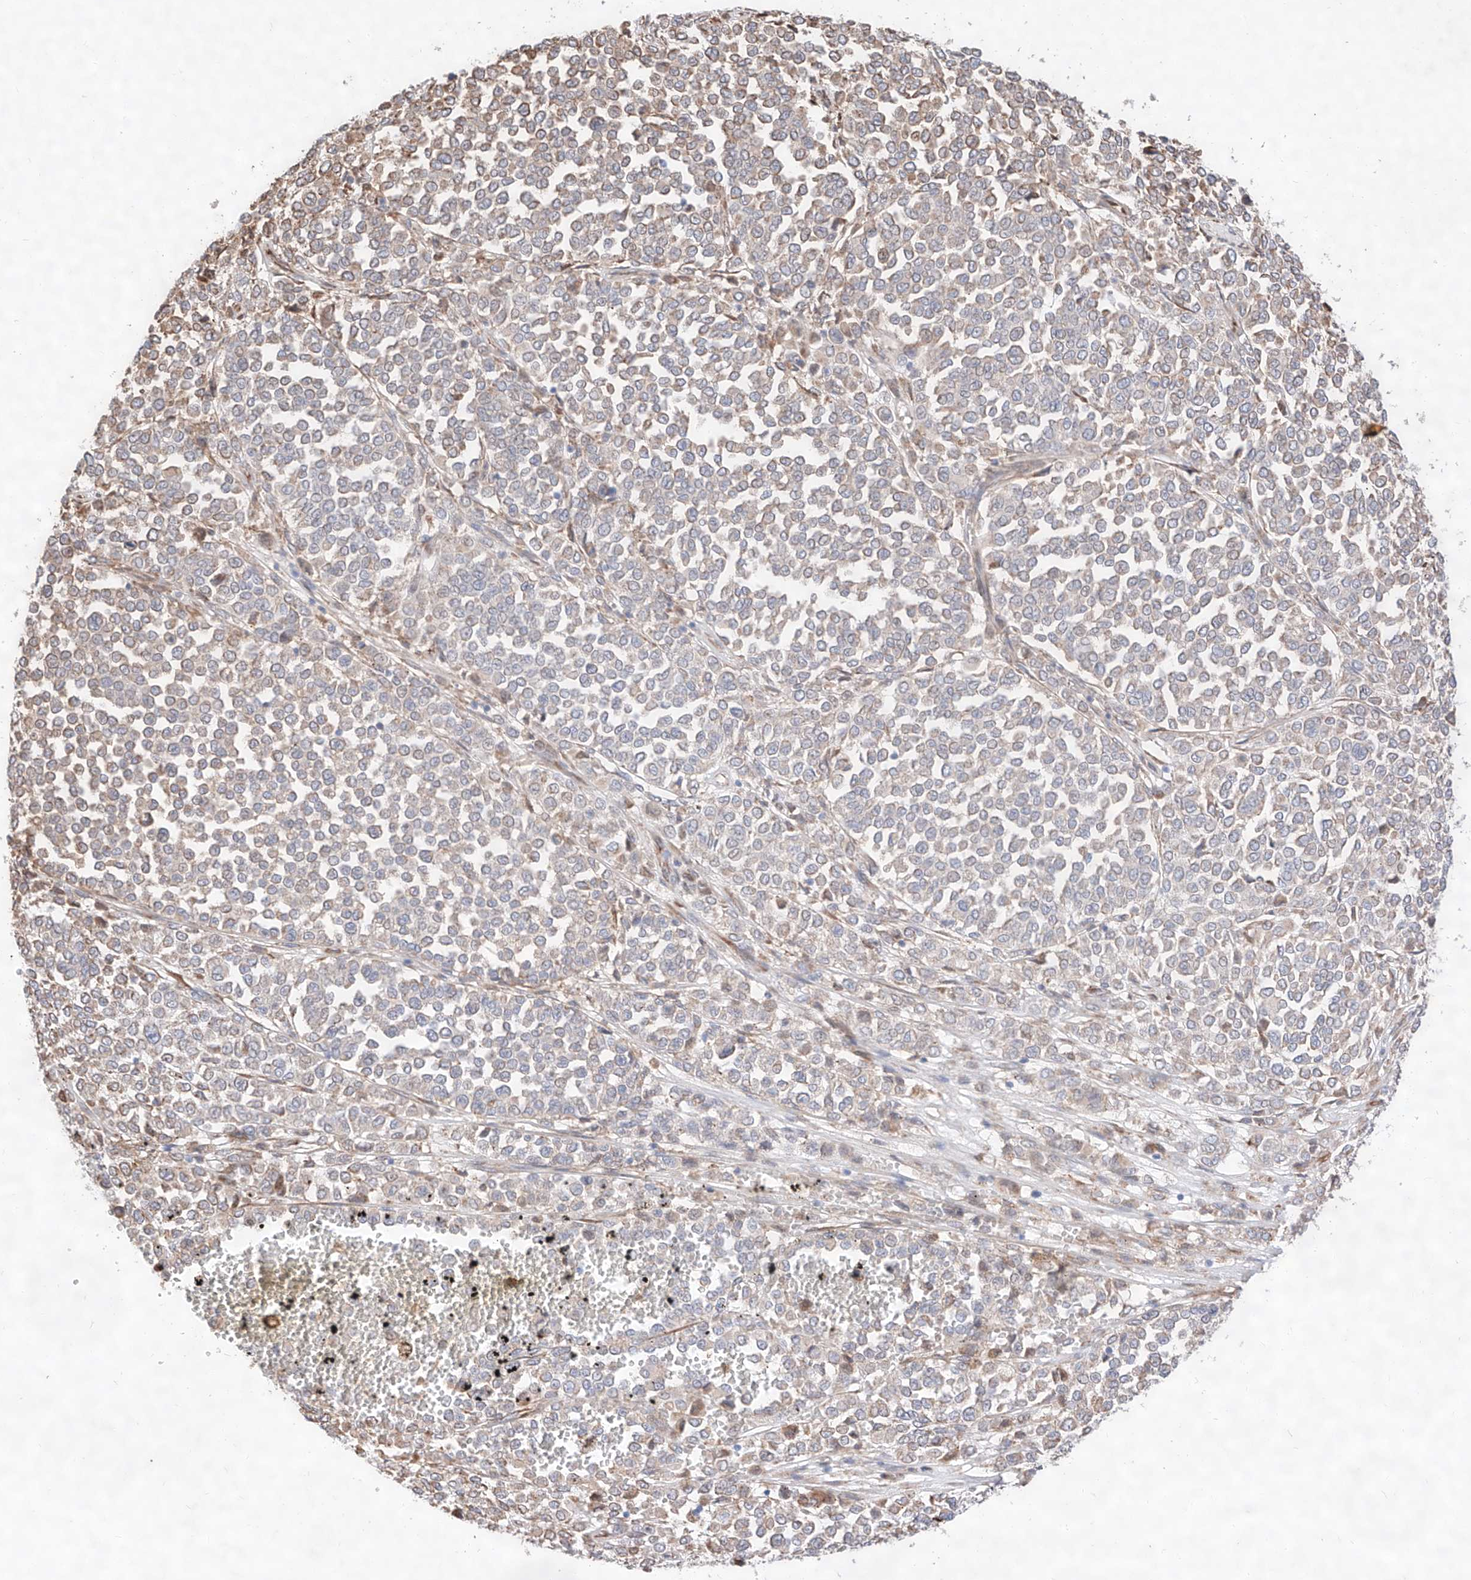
{"staining": {"intensity": "weak", "quantity": "<25%", "location": "cytoplasmic/membranous"}, "tissue": "melanoma", "cell_type": "Tumor cells", "image_type": "cancer", "snomed": [{"axis": "morphology", "description": "Malignant melanoma, Metastatic site"}, {"axis": "topography", "description": "Pancreas"}], "caption": "Immunohistochemistry image of neoplastic tissue: melanoma stained with DAB exhibits no significant protein positivity in tumor cells. (Immunohistochemistry, brightfield microscopy, high magnification).", "gene": "ATP9B", "patient": {"sex": "female", "age": 30}}